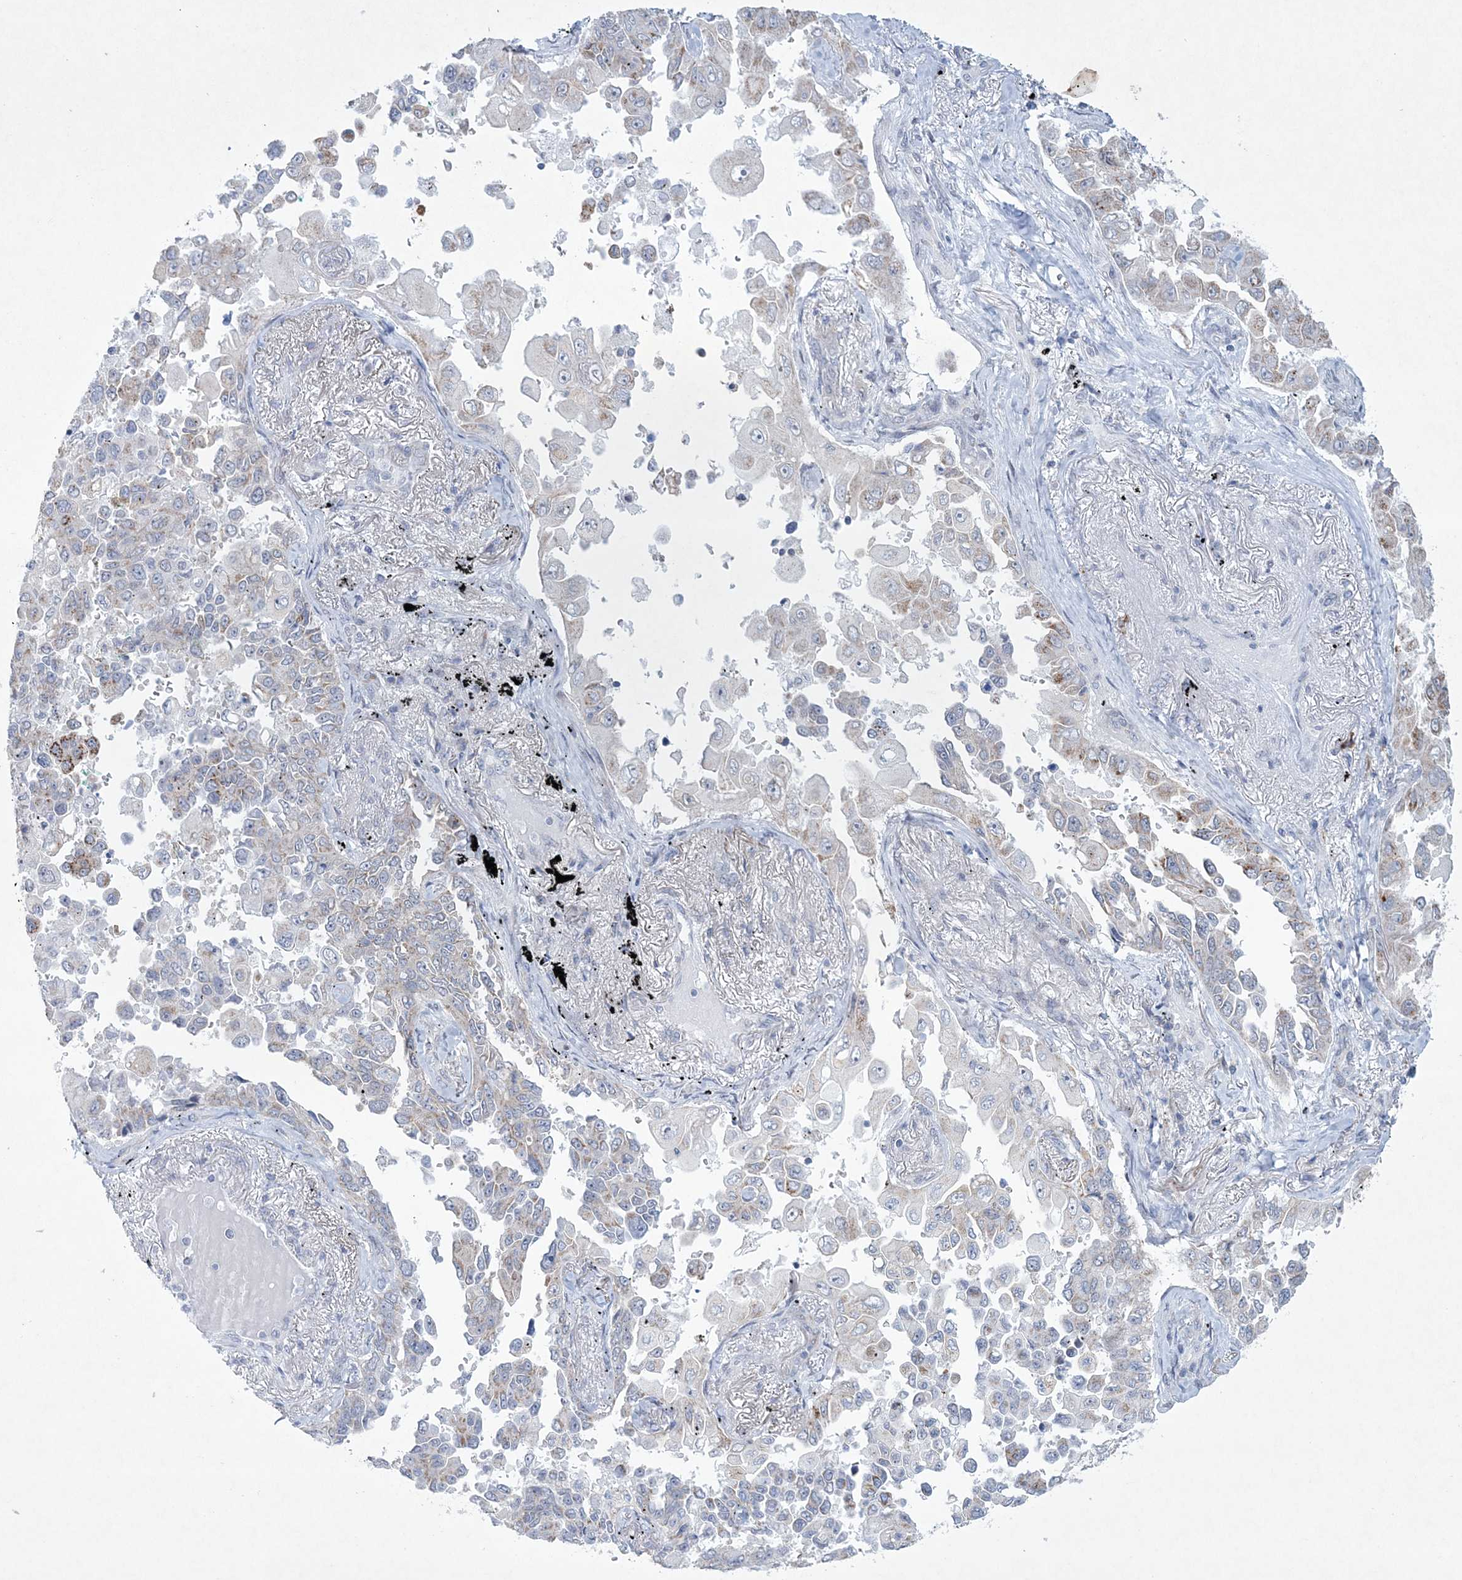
{"staining": {"intensity": "moderate", "quantity": "<25%", "location": "cytoplasmic/membranous"}, "tissue": "lung cancer", "cell_type": "Tumor cells", "image_type": "cancer", "snomed": [{"axis": "morphology", "description": "Adenocarcinoma, NOS"}, {"axis": "topography", "description": "Lung"}], "caption": "Immunohistochemical staining of lung cancer shows low levels of moderate cytoplasmic/membranous protein staining in approximately <25% of tumor cells.", "gene": "CES4A", "patient": {"sex": "female", "age": 67}}